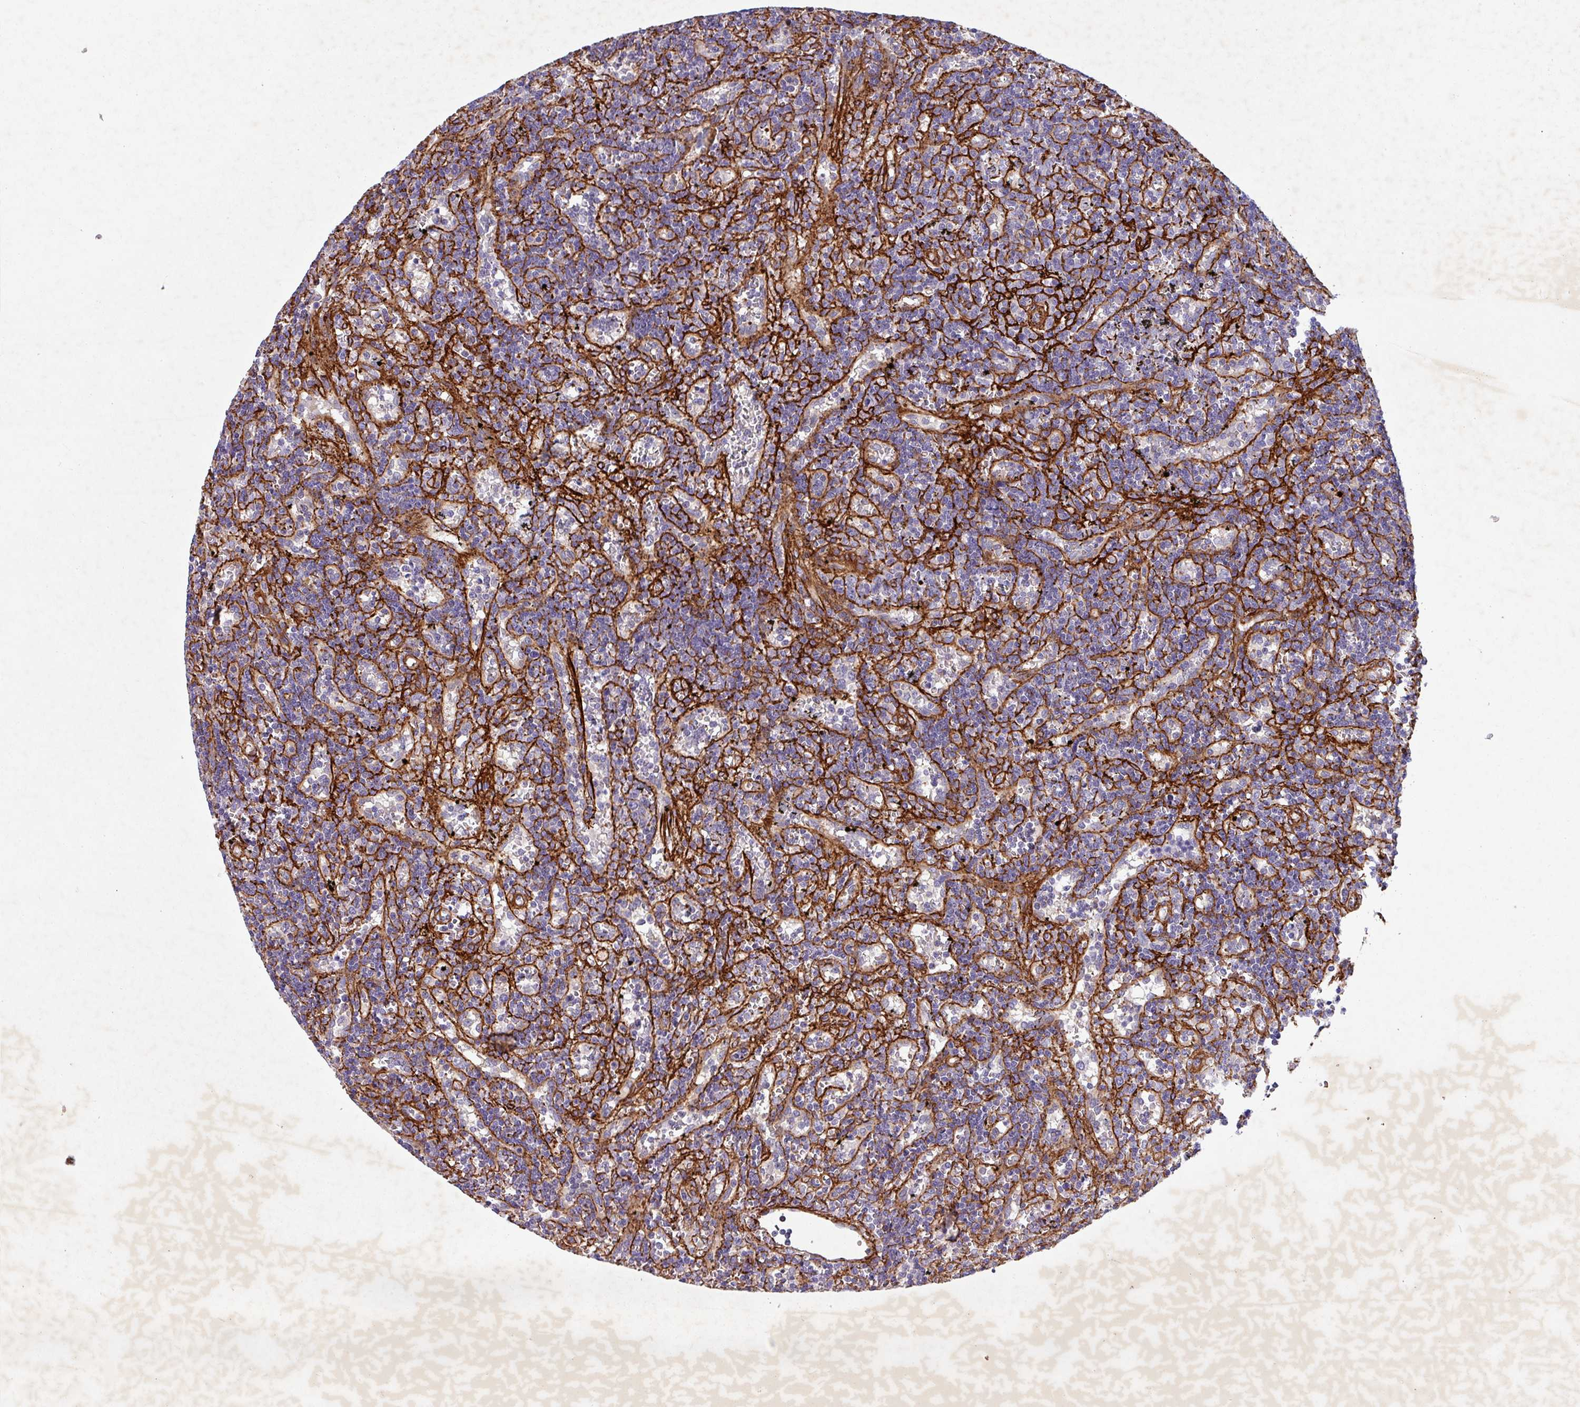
{"staining": {"intensity": "negative", "quantity": "none", "location": "none"}, "tissue": "lymphoma", "cell_type": "Tumor cells", "image_type": "cancer", "snomed": [{"axis": "morphology", "description": "Malignant lymphoma, non-Hodgkin's type, Low grade"}, {"axis": "topography", "description": "Spleen"}], "caption": "The histopathology image reveals no significant expression in tumor cells of malignant lymphoma, non-Hodgkin's type (low-grade). The staining is performed using DAB brown chromogen with nuclei counter-stained in using hematoxylin.", "gene": "ATP2C2", "patient": {"sex": "male", "age": 60}}